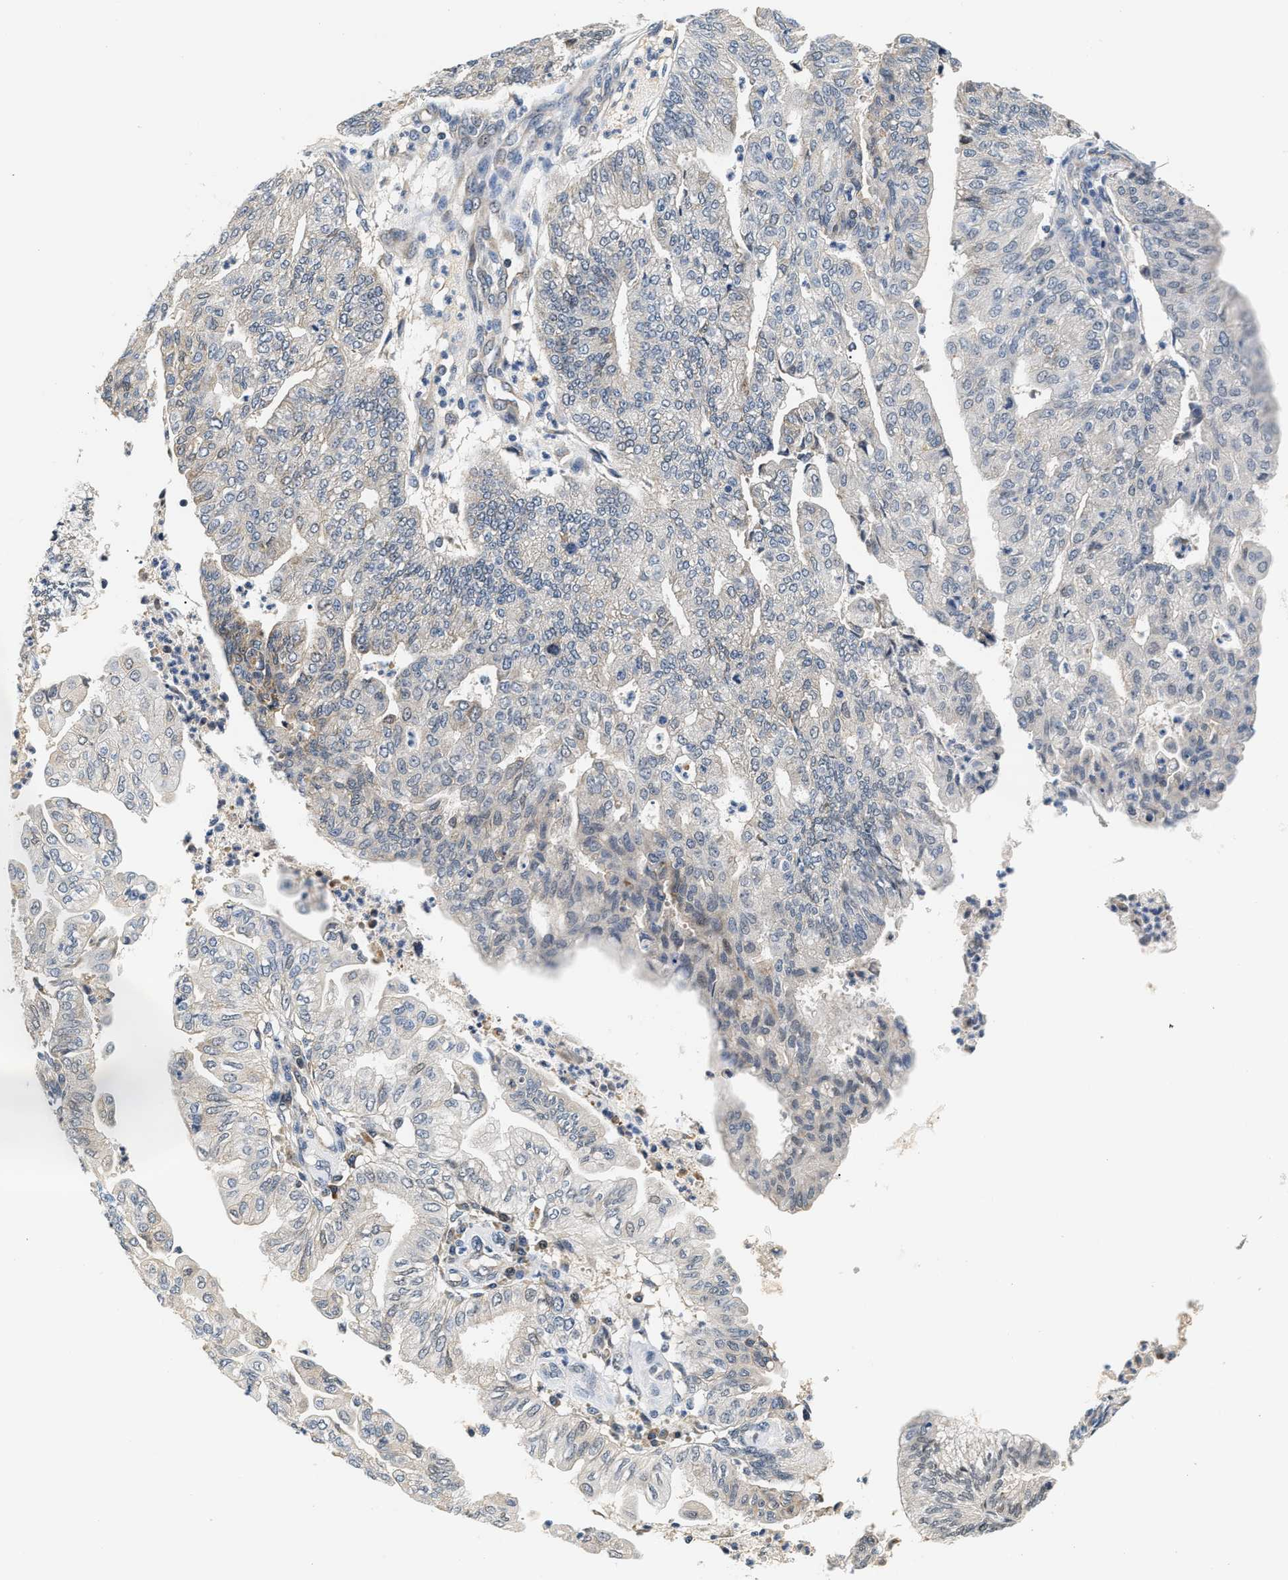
{"staining": {"intensity": "negative", "quantity": "none", "location": "none"}, "tissue": "endometrial cancer", "cell_type": "Tumor cells", "image_type": "cancer", "snomed": [{"axis": "morphology", "description": "Adenocarcinoma, NOS"}, {"axis": "topography", "description": "Endometrium"}], "caption": "Immunohistochemistry (IHC) of endometrial cancer shows no expression in tumor cells.", "gene": "TNIP2", "patient": {"sex": "female", "age": 59}}